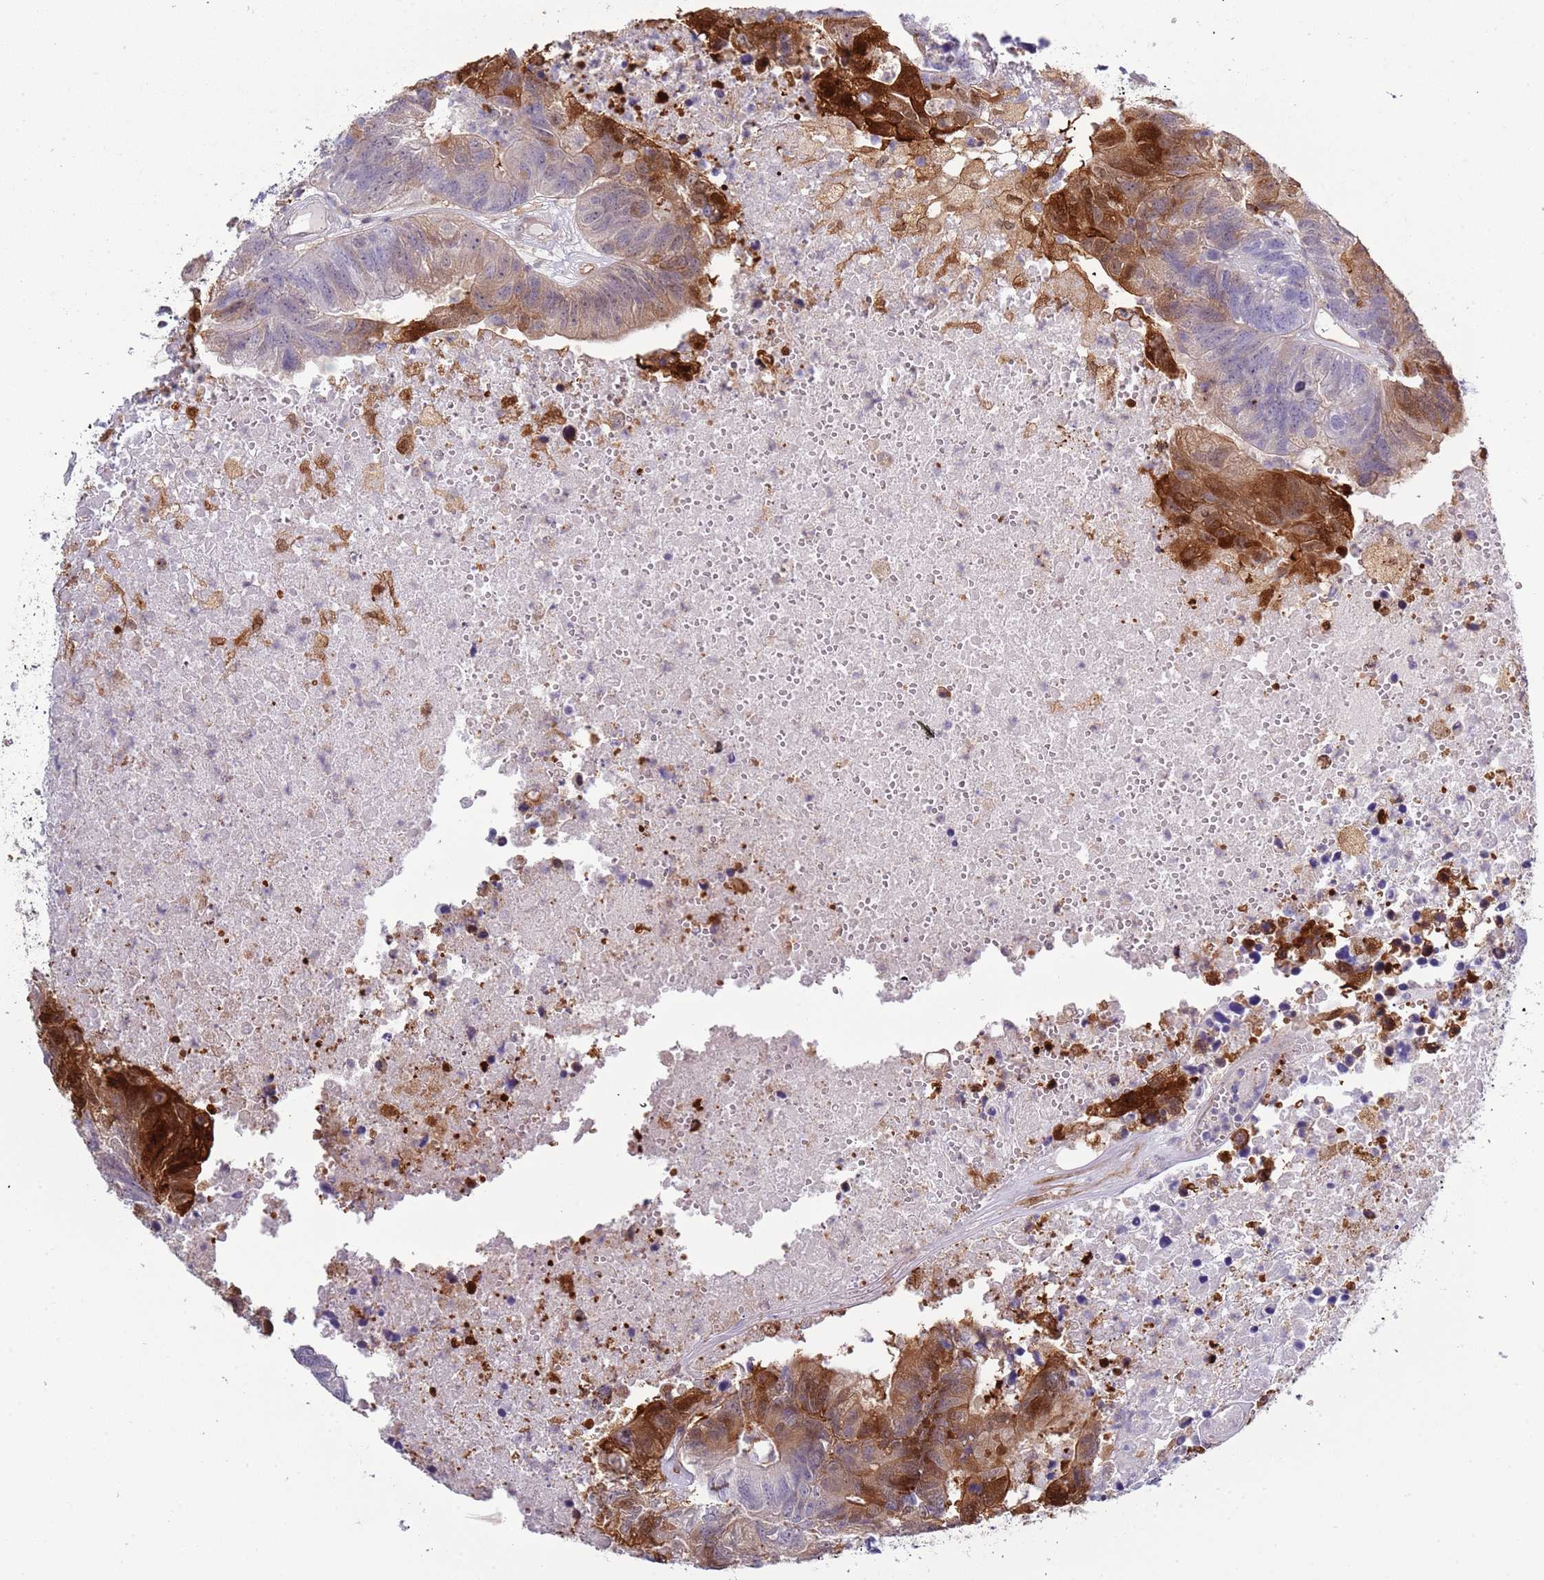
{"staining": {"intensity": "moderate", "quantity": "25%-75%", "location": "cytoplasmic/membranous,nuclear"}, "tissue": "colorectal cancer", "cell_type": "Tumor cells", "image_type": "cancer", "snomed": [{"axis": "morphology", "description": "Adenocarcinoma, NOS"}, {"axis": "topography", "description": "Colon"}], "caption": "Immunohistochemistry photomicrograph of human colorectal cancer stained for a protein (brown), which exhibits medium levels of moderate cytoplasmic/membranous and nuclear expression in approximately 25%-75% of tumor cells.", "gene": "NBPF6", "patient": {"sex": "female", "age": 48}}